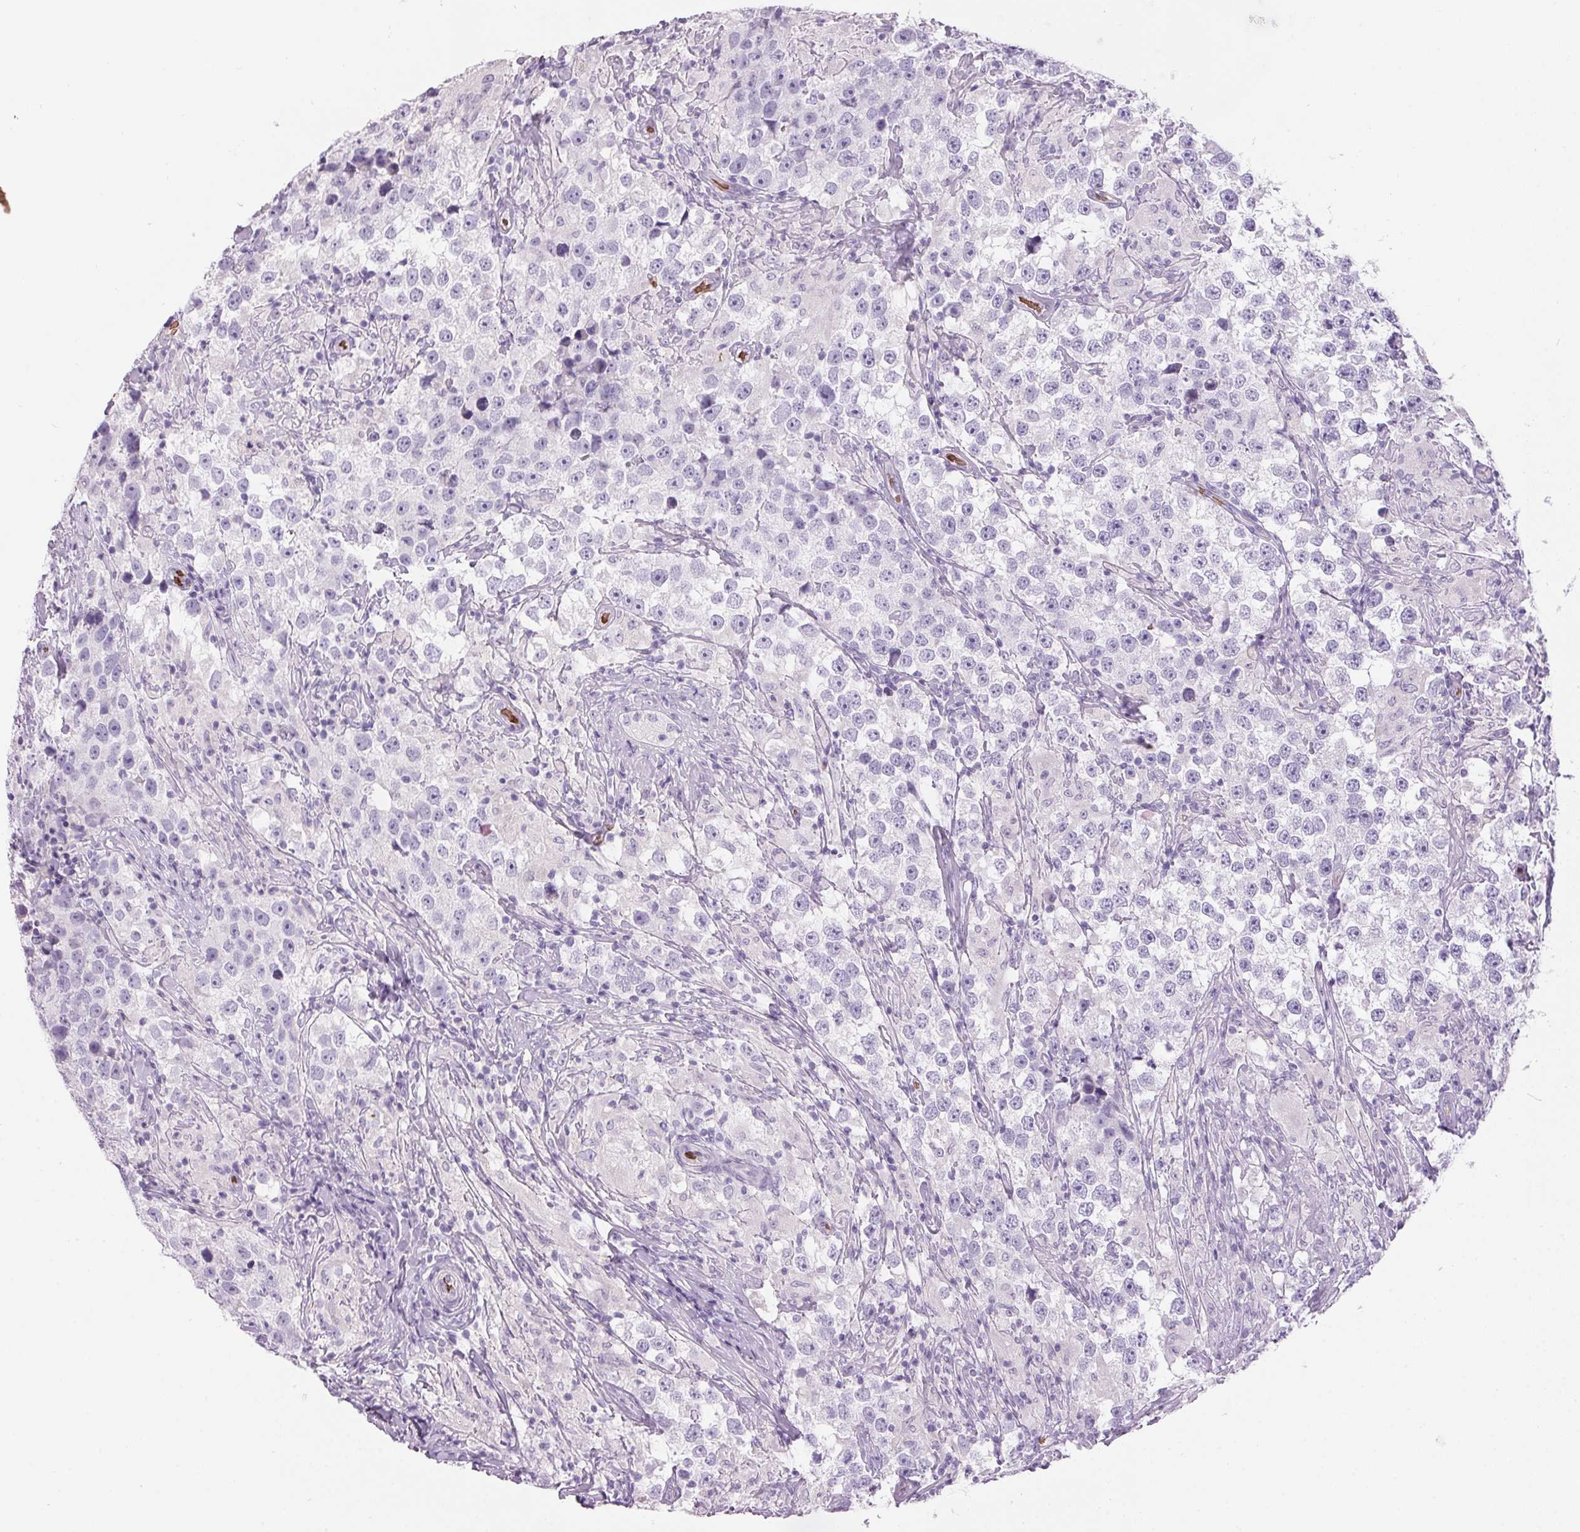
{"staining": {"intensity": "negative", "quantity": "none", "location": "none"}, "tissue": "testis cancer", "cell_type": "Tumor cells", "image_type": "cancer", "snomed": [{"axis": "morphology", "description": "Seminoma, NOS"}, {"axis": "topography", "description": "Testis"}], "caption": "Testis cancer (seminoma) stained for a protein using immunohistochemistry (IHC) reveals no positivity tumor cells.", "gene": "HBQ1", "patient": {"sex": "male", "age": 46}}